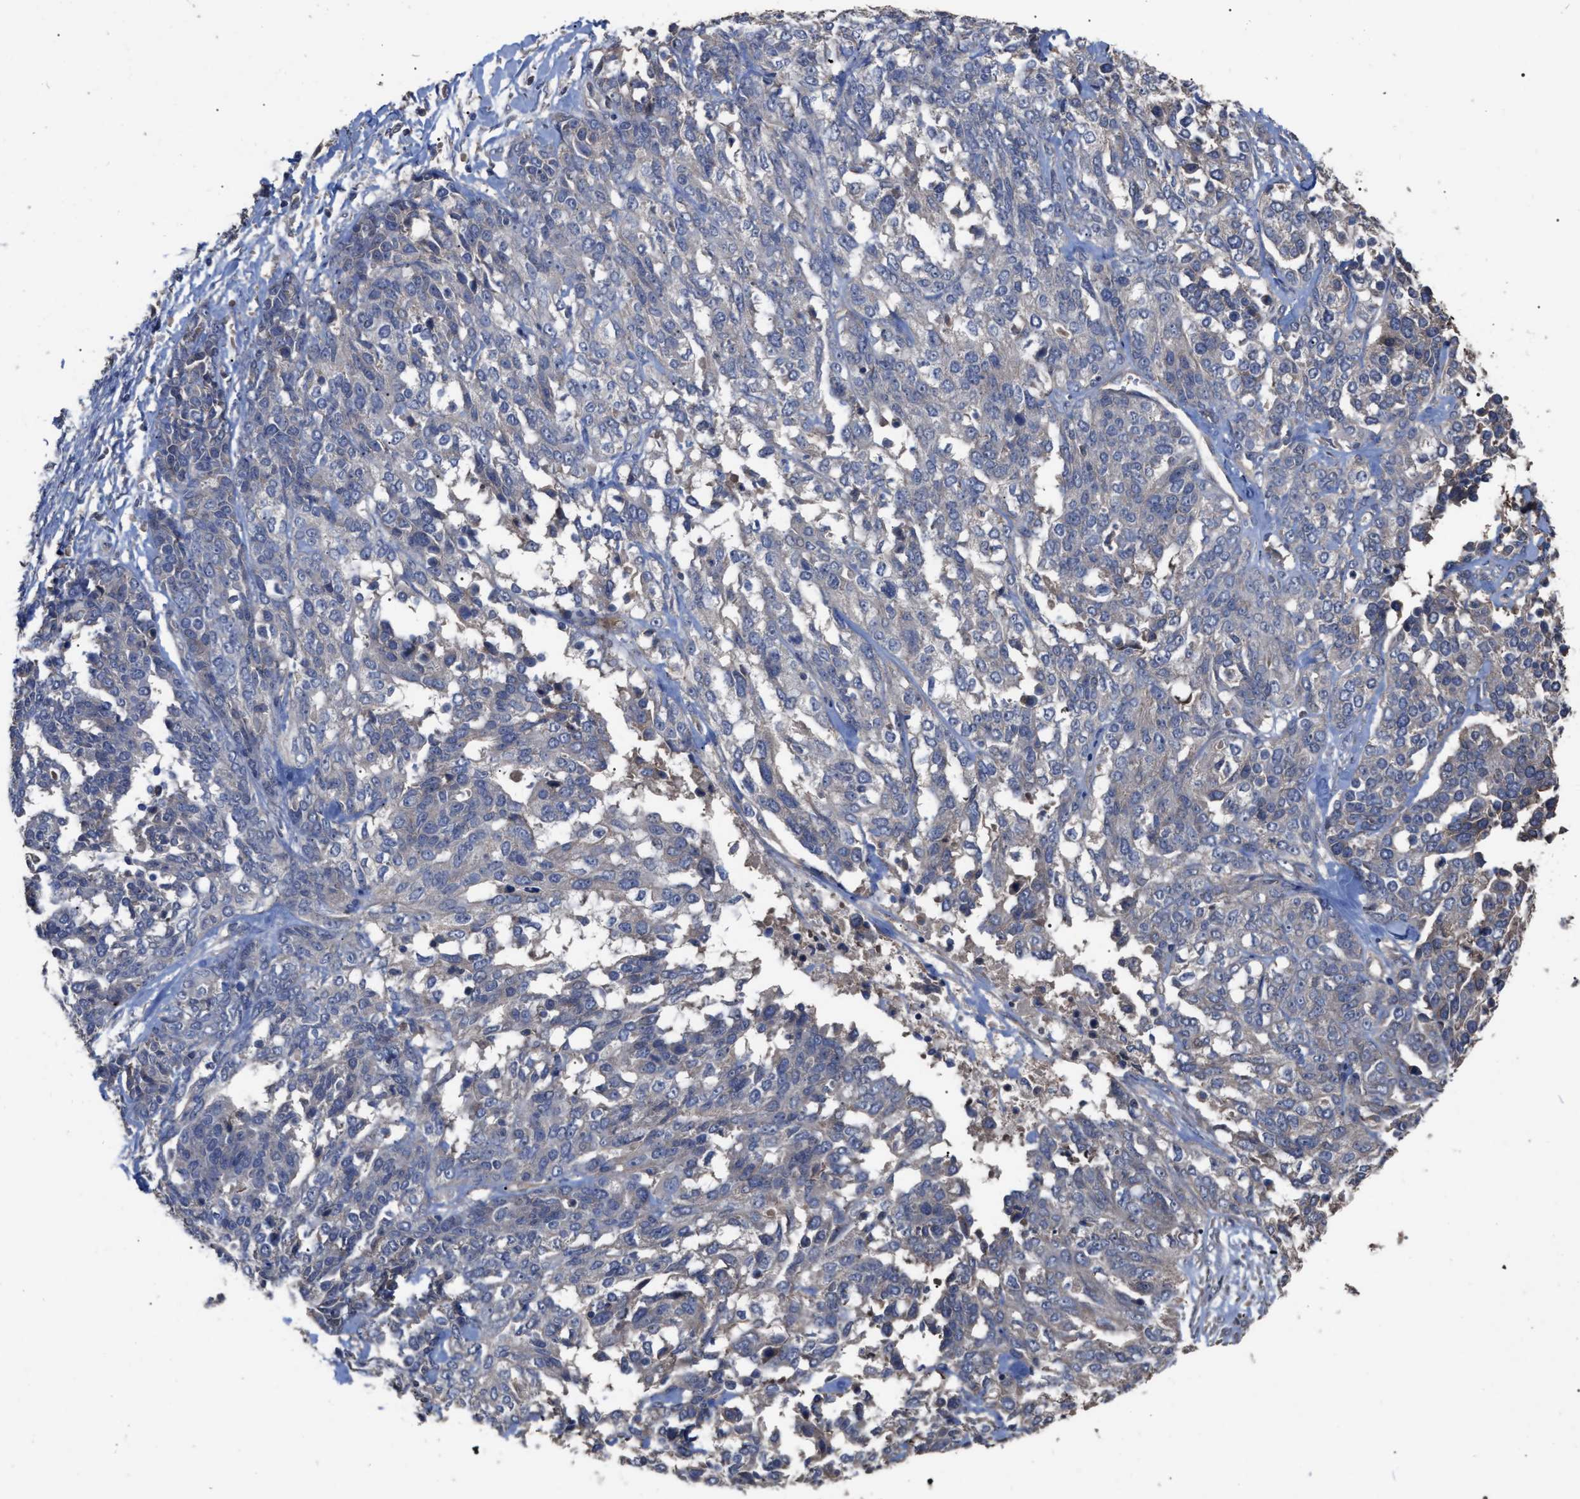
{"staining": {"intensity": "weak", "quantity": "<25%", "location": "cytoplasmic/membranous"}, "tissue": "ovarian cancer", "cell_type": "Tumor cells", "image_type": "cancer", "snomed": [{"axis": "morphology", "description": "Cystadenocarcinoma, serous, NOS"}, {"axis": "topography", "description": "Ovary"}], "caption": "Micrograph shows no significant protein staining in tumor cells of ovarian cancer (serous cystadenocarcinoma).", "gene": "BTN2A1", "patient": {"sex": "female", "age": 44}}